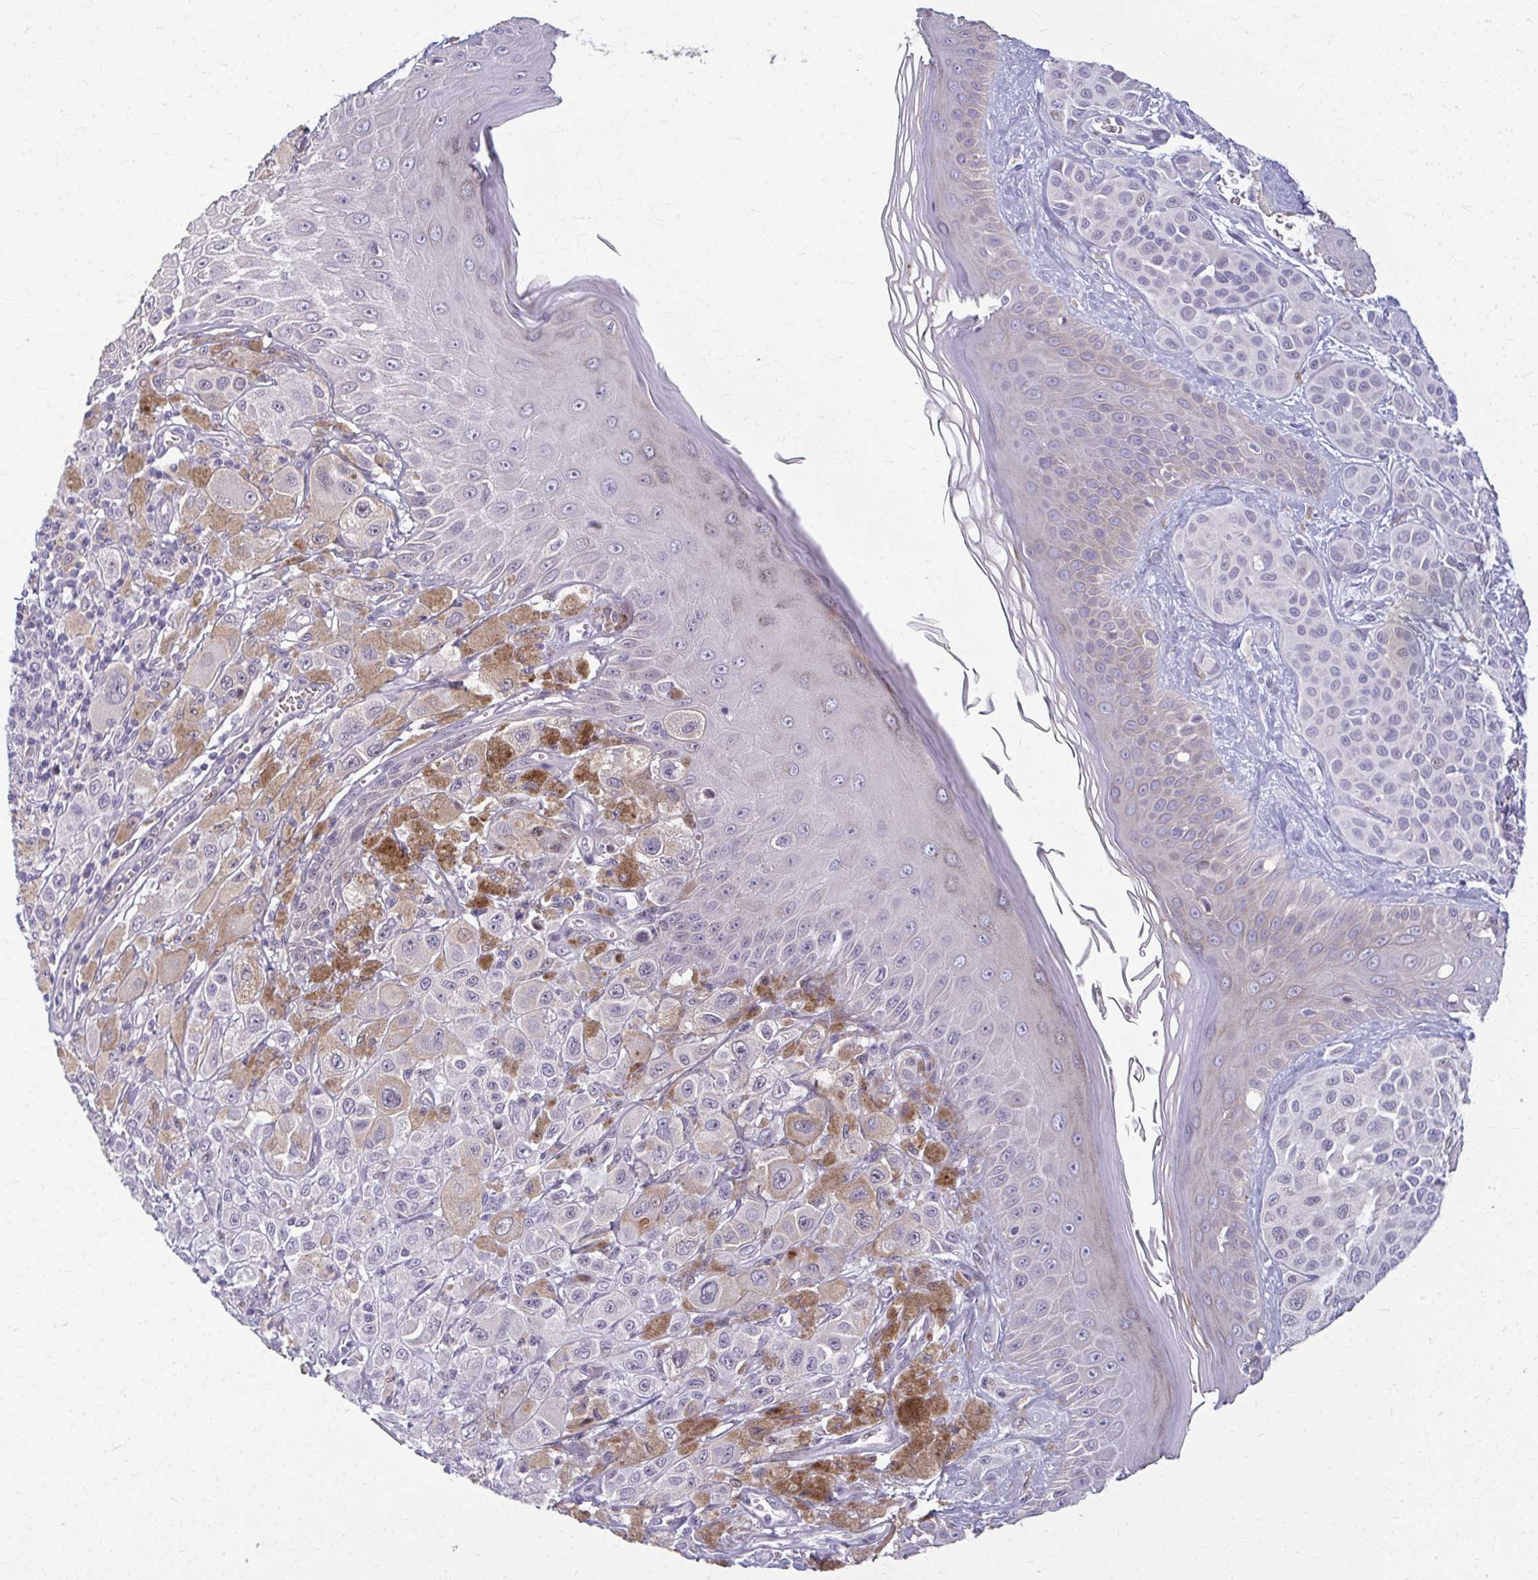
{"staining": {"intensity": "negative", "quantity": "none", "location": "none"}, "tissue": "melanoma", "cell_type": "Tumor cells", "image_type": "cancer", "snomed": [{"axis": "morphology", "description": "Malignant melanoma, NOS"}, {"axis": "topography", "description": "Skin"}], "caption": "Protein analysis of malignant melanoma displays no significant staining in tumor cells.", "gene": "ODF1", "patient": {"sex": "male", "age": 67}}